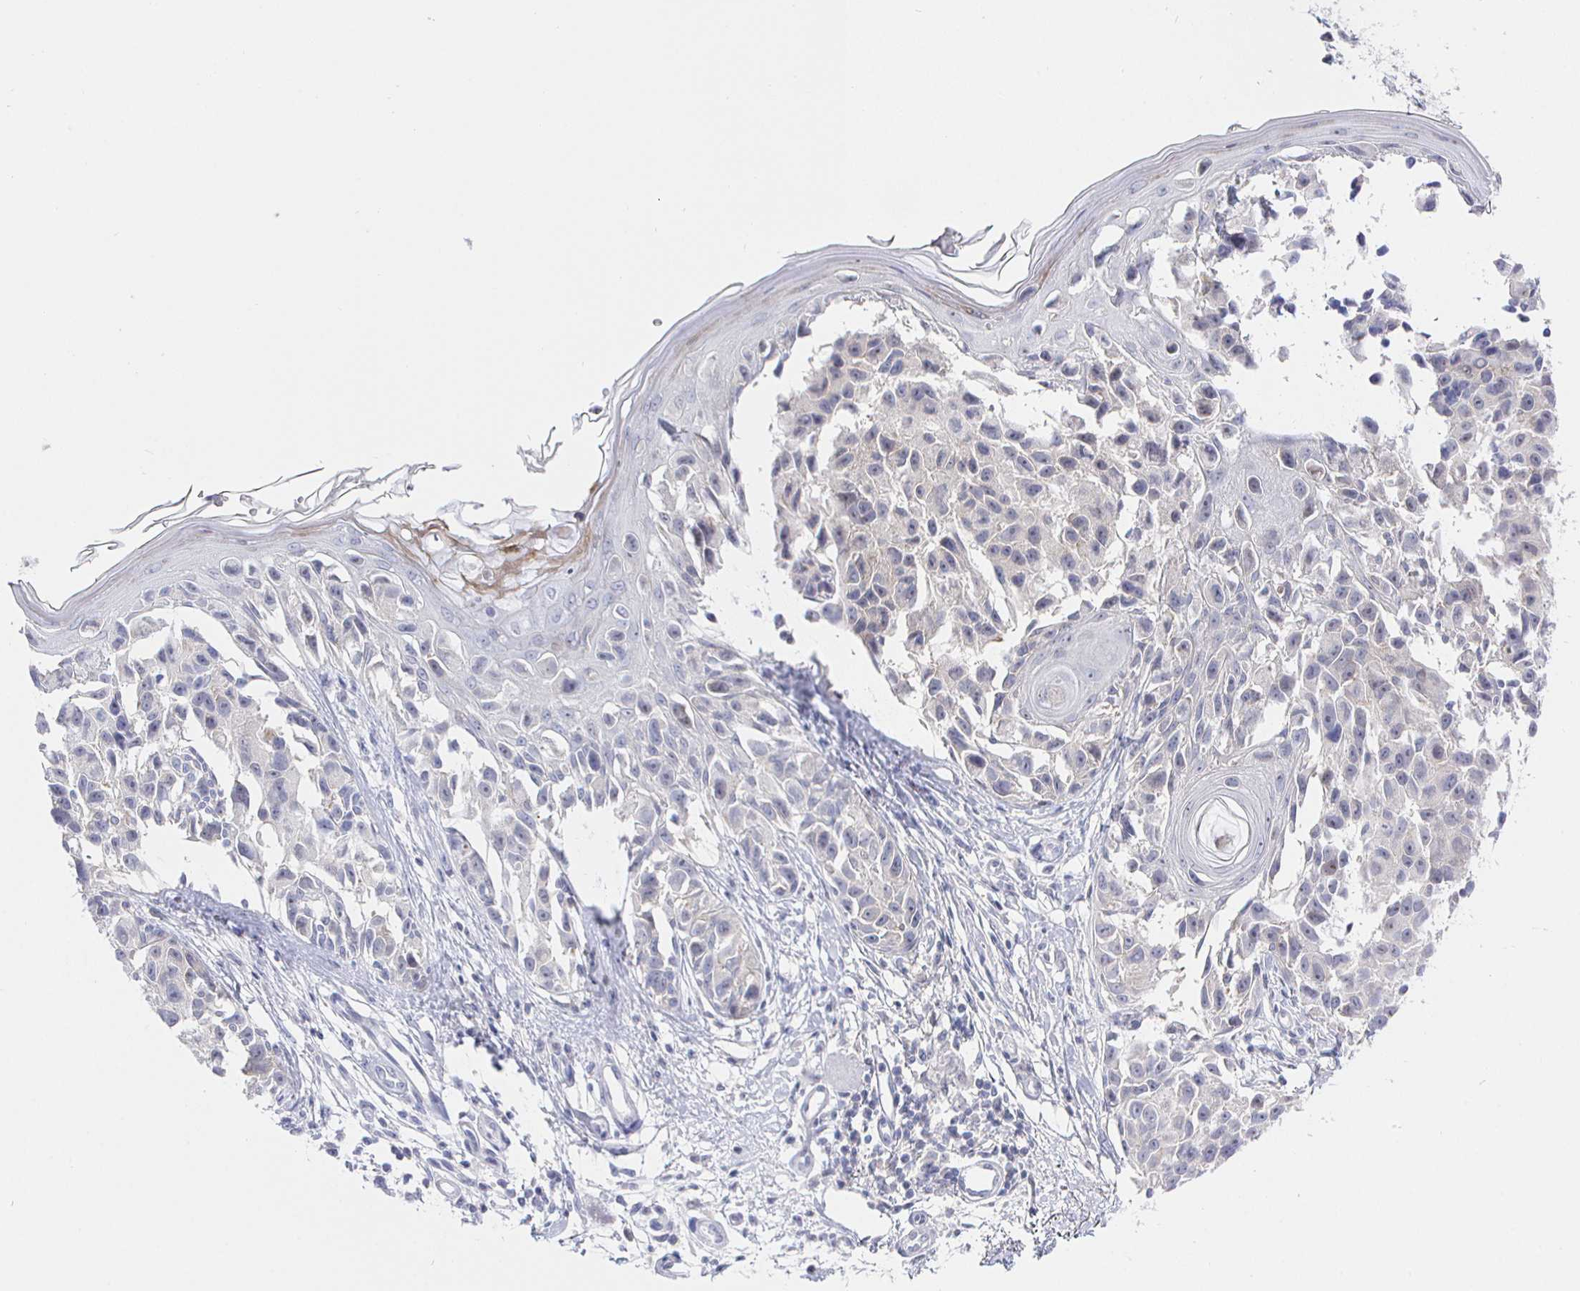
{"staining": {"intensity": "negative", "quantity": "none", "location": "none"}, "tissue": "melanoma", "cell_type": "Tumor cells", "image_type": "cancer", "snomed": [{"axis": "morphology", "description": "Malignant melanoma, NOS"}, {"axis": "topography", "description": "Skin"}], "caption": "Melanoma stained for a protein using immunohistochemistry reveals no expression tumor cells.", "gene": "LRRC23", "patient": {"sex": "male", "age": 73}}